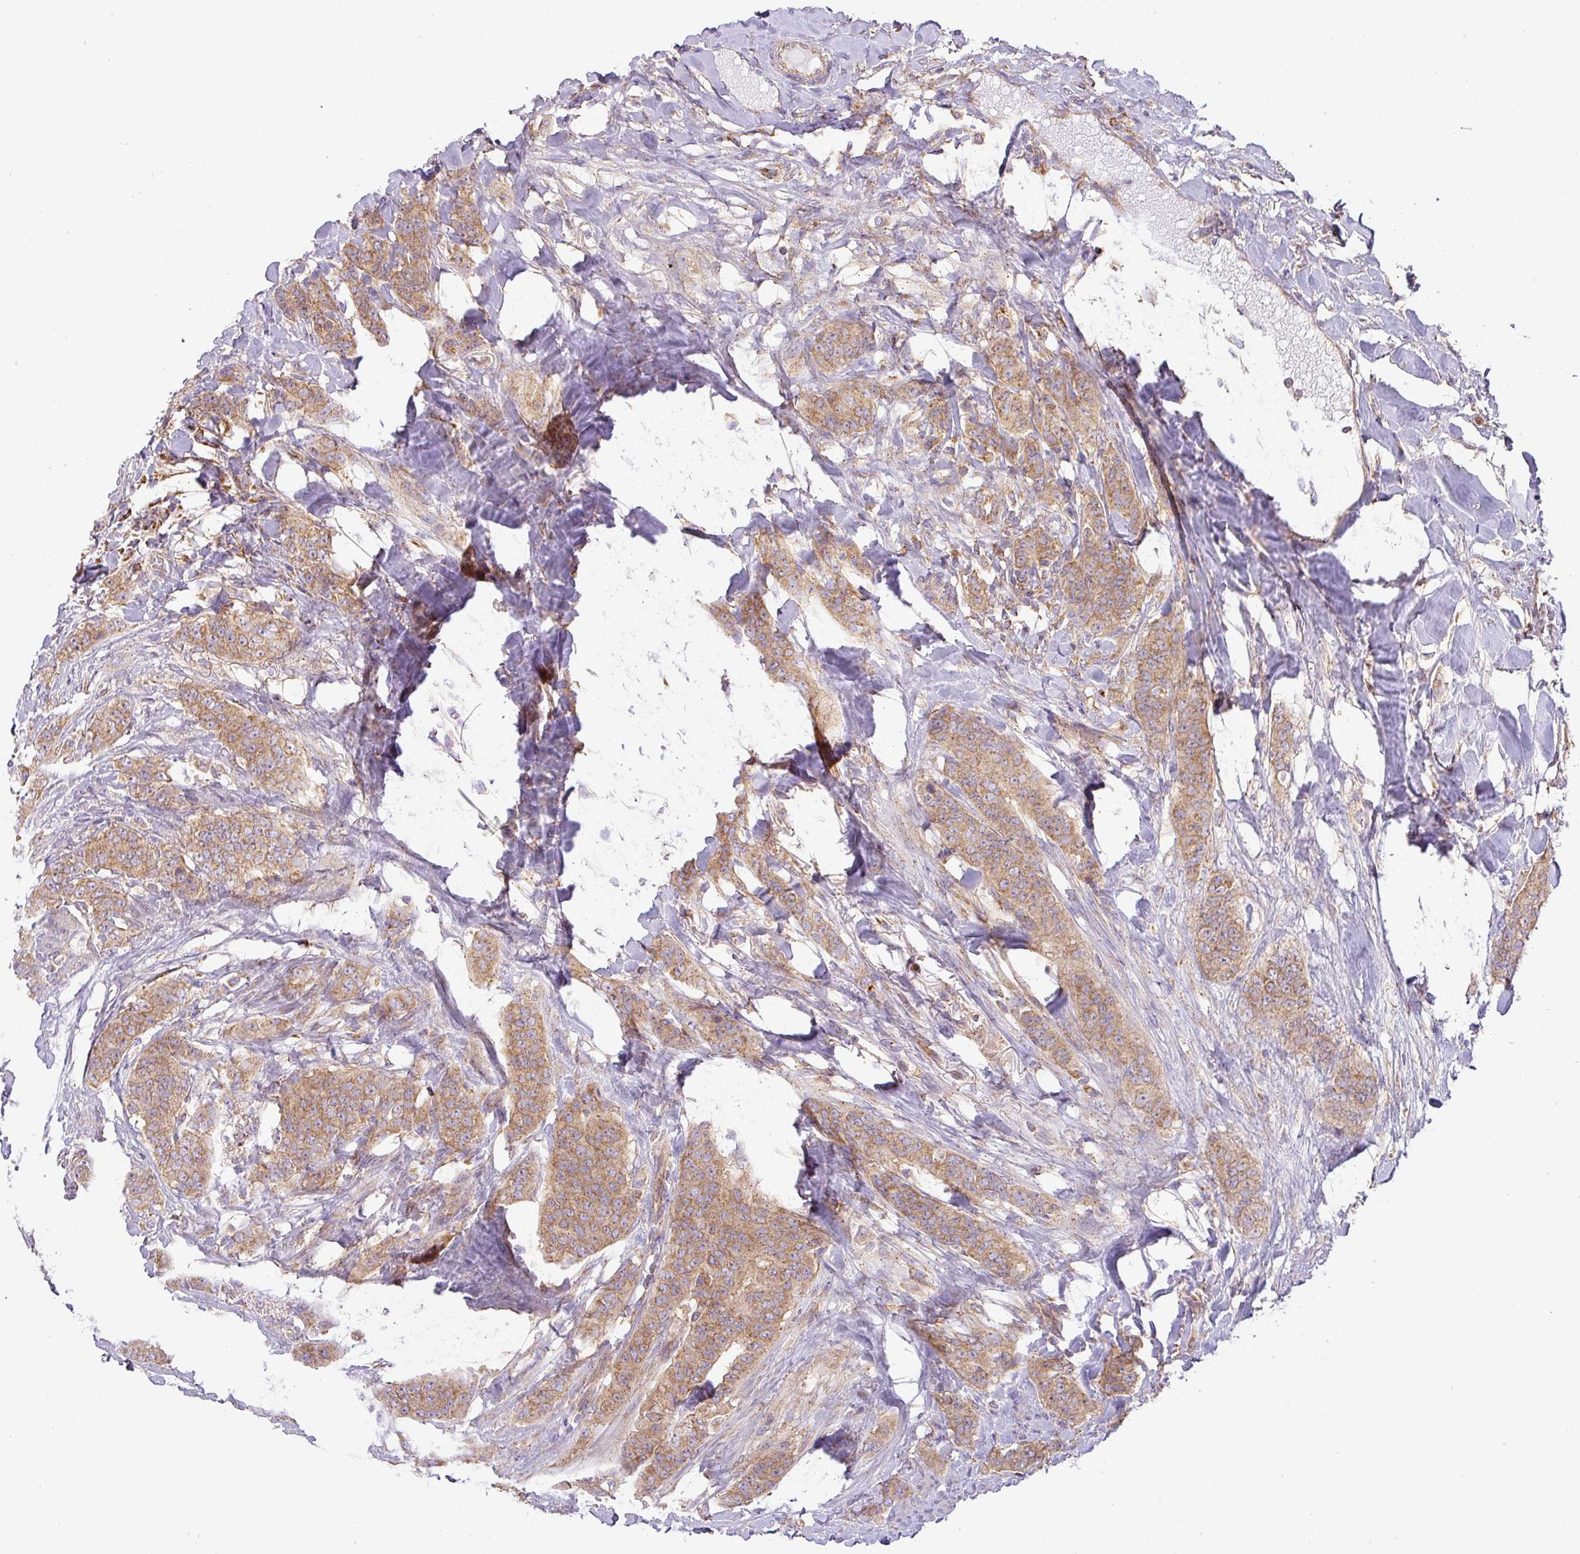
{"staining": {"intensity": "moderate", "quantity": ">75%", "location": "cytoplasmic/membranous"}, "tissue": "breast cancer", "cell_type": "Tumor cells", "image_type": "cancer", "snomed": [{"axis": "morphology", "description": "Duct carcinoma"}, {"axis": "topography", "description": "Breast"}], "caption": "Breast infiltrating ductal carcinoma stained with a brown dye shows moderate cytoplasmic/membranous positive staining in approximately >75% of tumor cells.", "gene": "ZNF211", "patient": {"sex": "female", "age": 40}}